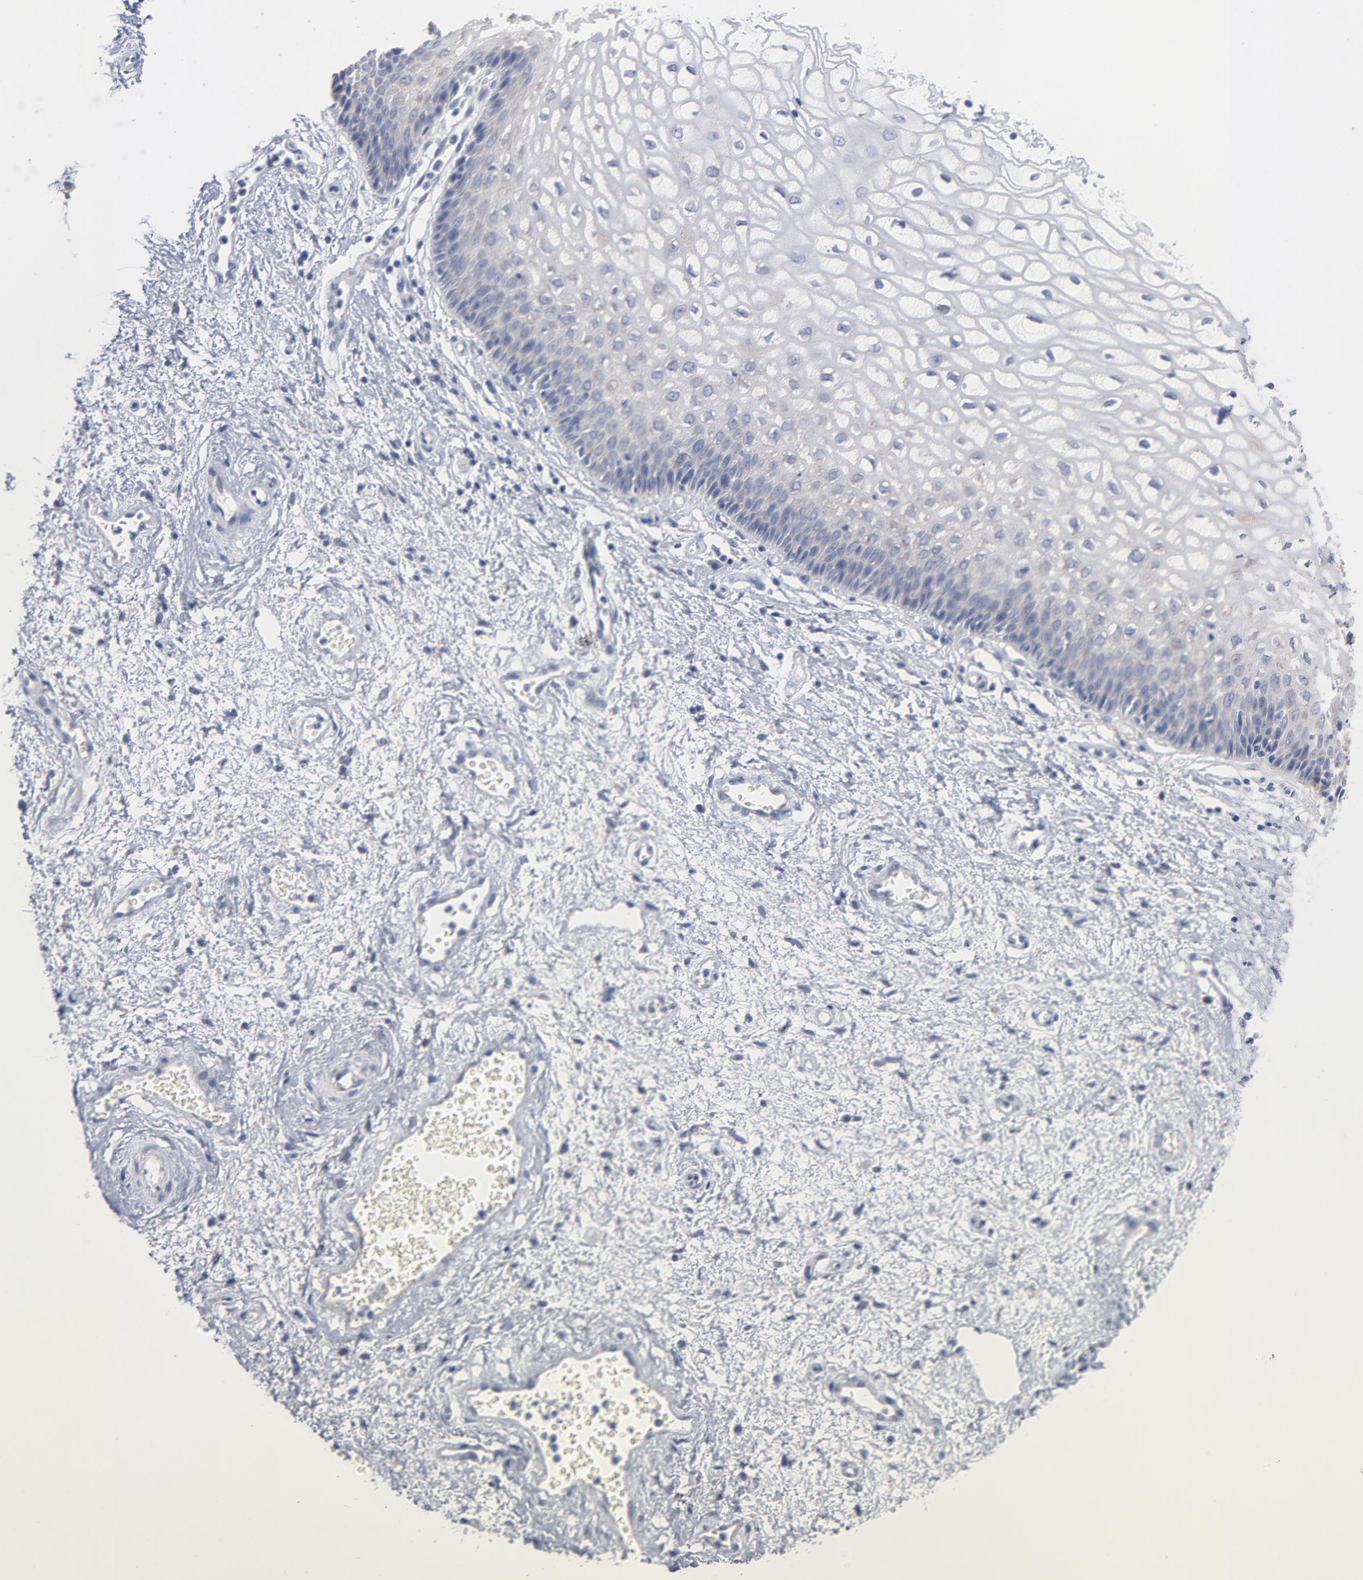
{"staining": {"intensity": "weak", "quantity": "<25%", "location": "cytoplasmic/membranous"}, "tissue": "vagina", "cell_type": "Squamous epithelial cells", "image_type": "normal", "snomed": [{"axis": "morphology", "description": "Normal tissue, NOS"}, {"axis": "topography", "description": "Vagina"}], "caption": "IHC photomicrograph of unremarkable vagina stained for a protein (brown), which displays no positivity in squamous epithelial cells.", "gene": "CPE", "patient": {"sex": "female", "age": 34}}